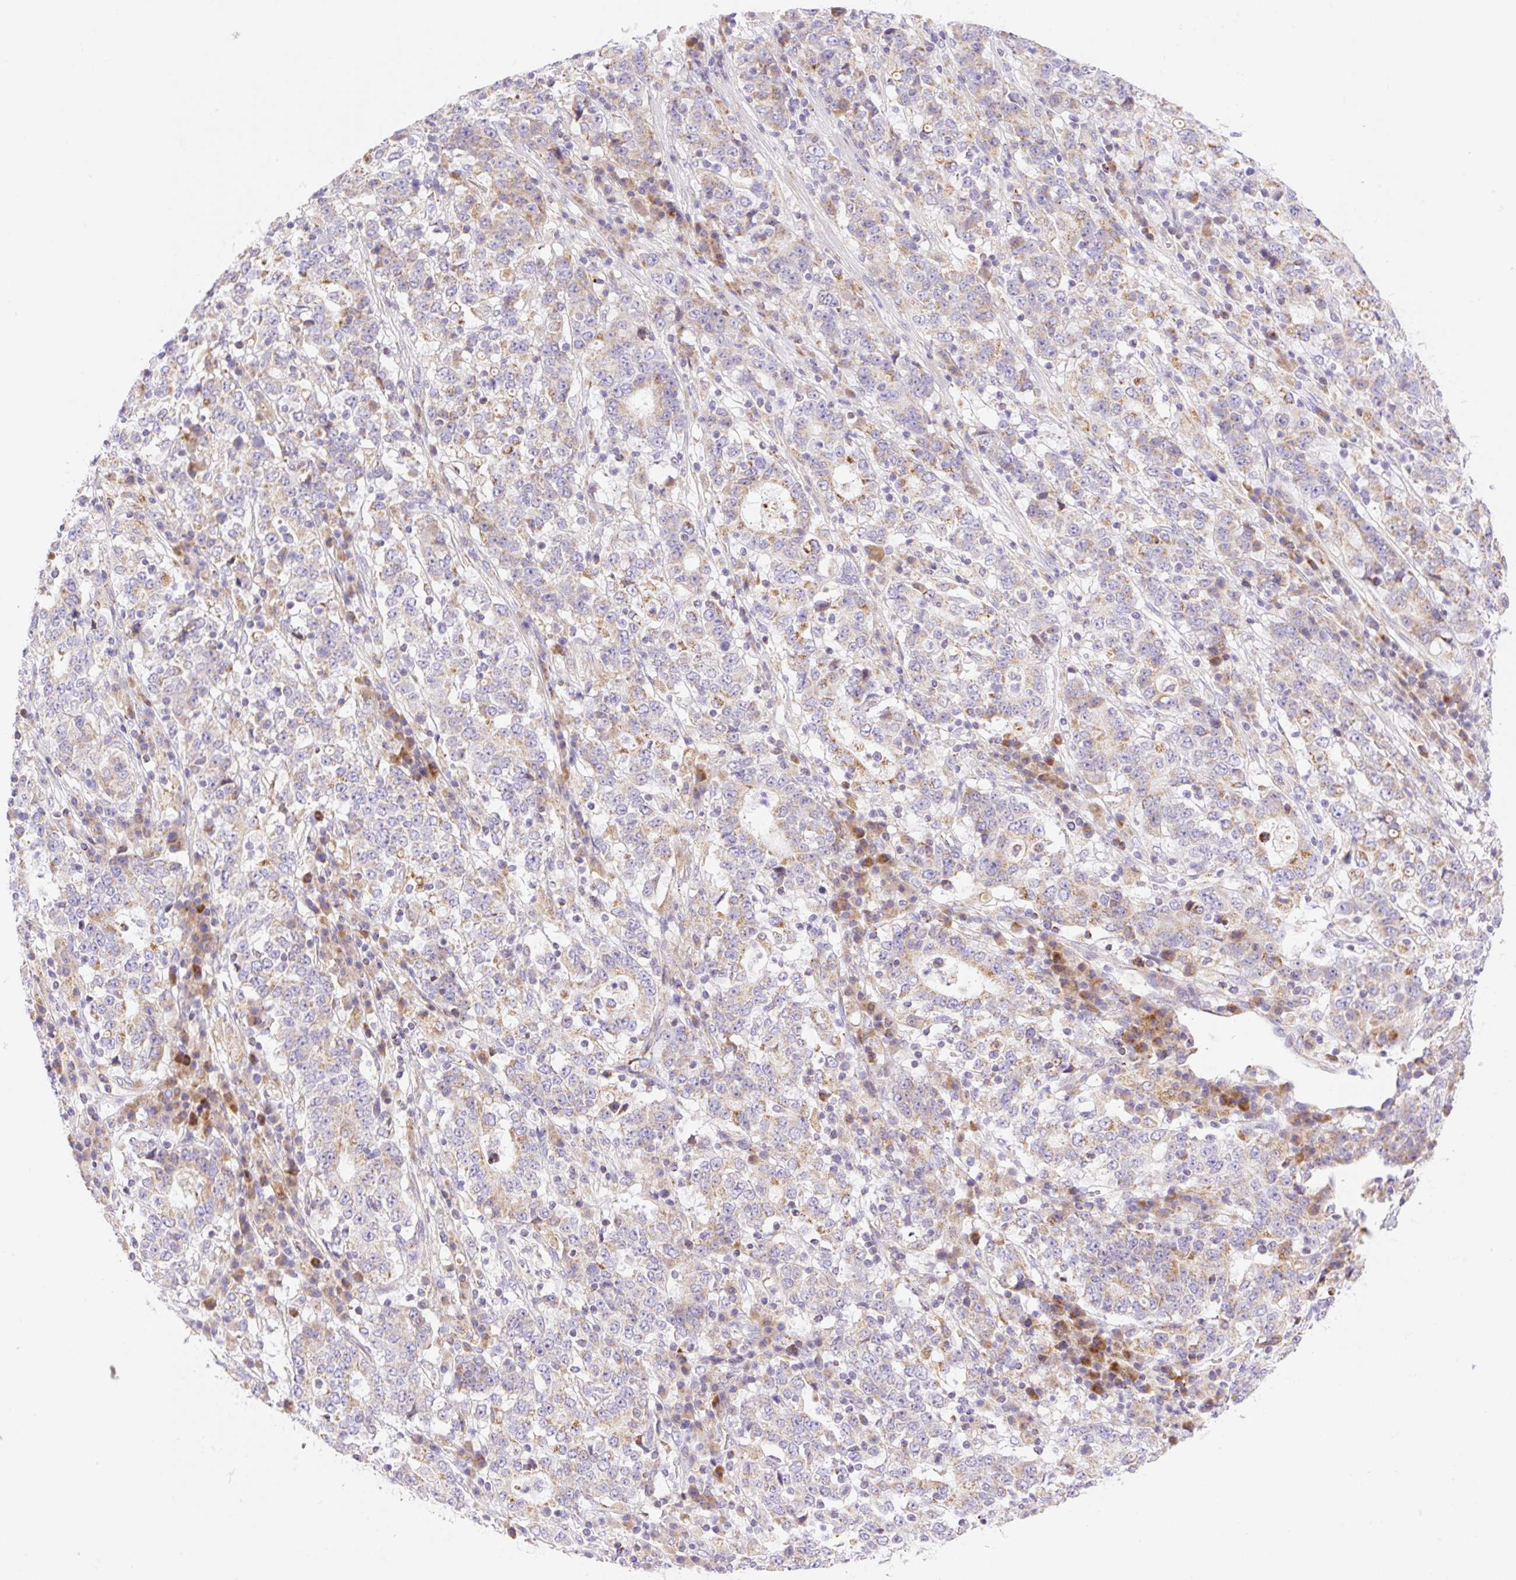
{"staining": {"intensity": "moderate", "quantity": "25%-75%", "location": "cytoplasmic/membranous"}, "tissue": "stomach cancer", "cell_type": "Tumor cells", "image_type": "cancer", "snomed": [{"axis": "morphology", "description": "Adenocarcinoma, NOS"}, {"axis": "topography", "description": "Stomach"}], "caption": "Immunohistochemistry (IHC) of human stomach cancer displays medium levels of moderate cytoplasmic/membranous expression in about 25%-75% of tumor cells.", "gene": "ETNK2", "patient": {"sex": "male", "age": 59}}